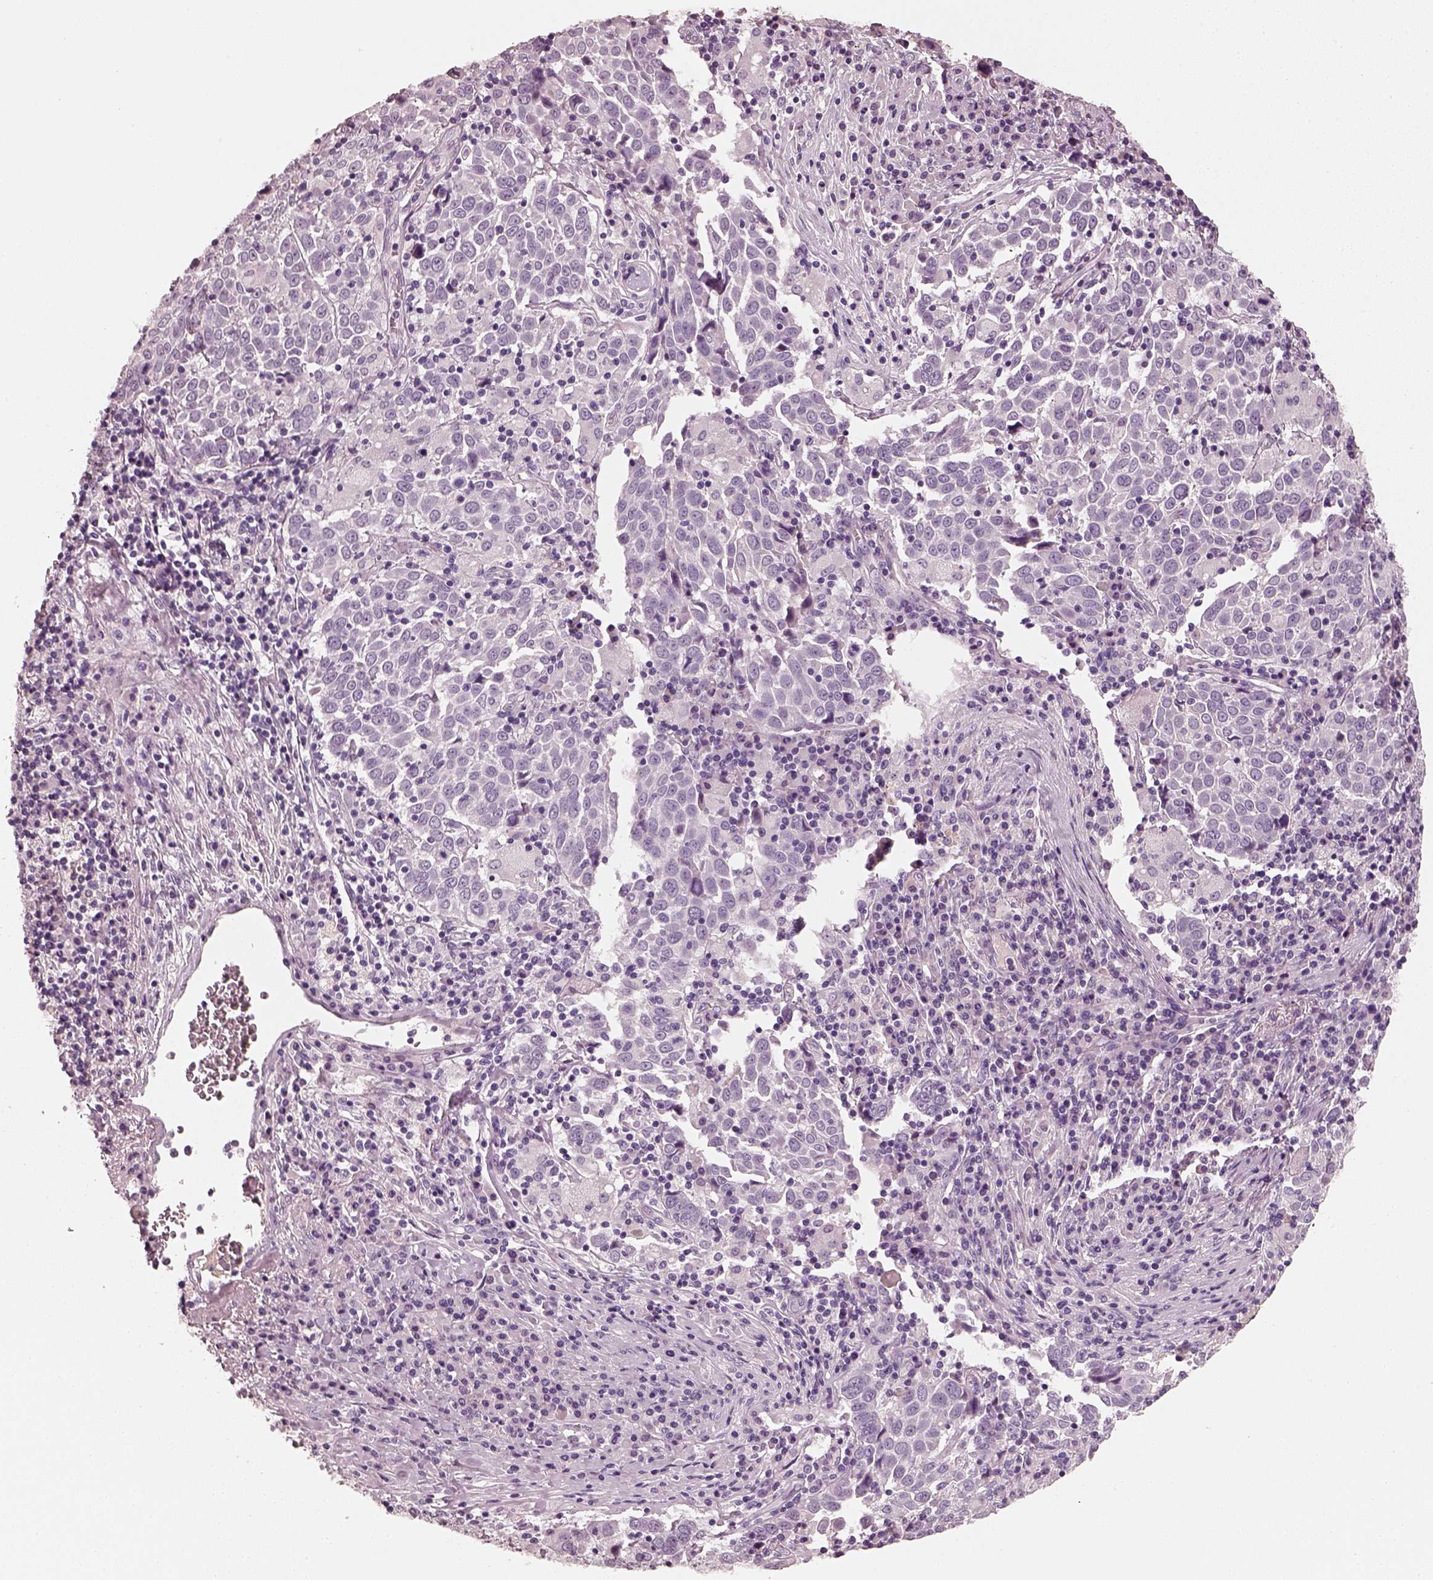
{"staining": {"intensity": "negative", "quantity": "none", "location": "none"}, "tissue": "lung cancer", "cell_type": "Tumor cells", "image_type": "cancer", "snomed": [{"axis": "morphology", "description": "Squamous cell carcinoma, NOS"}, {"axis": "topography", "description": "Lung"}], "caption": "There is no significant positivity in tumor cells of squamous cell carcinoma (lung). Nuclei are stained in blue.", "gene": "RS1", "patient": {"sex": "male", "age": 57}}